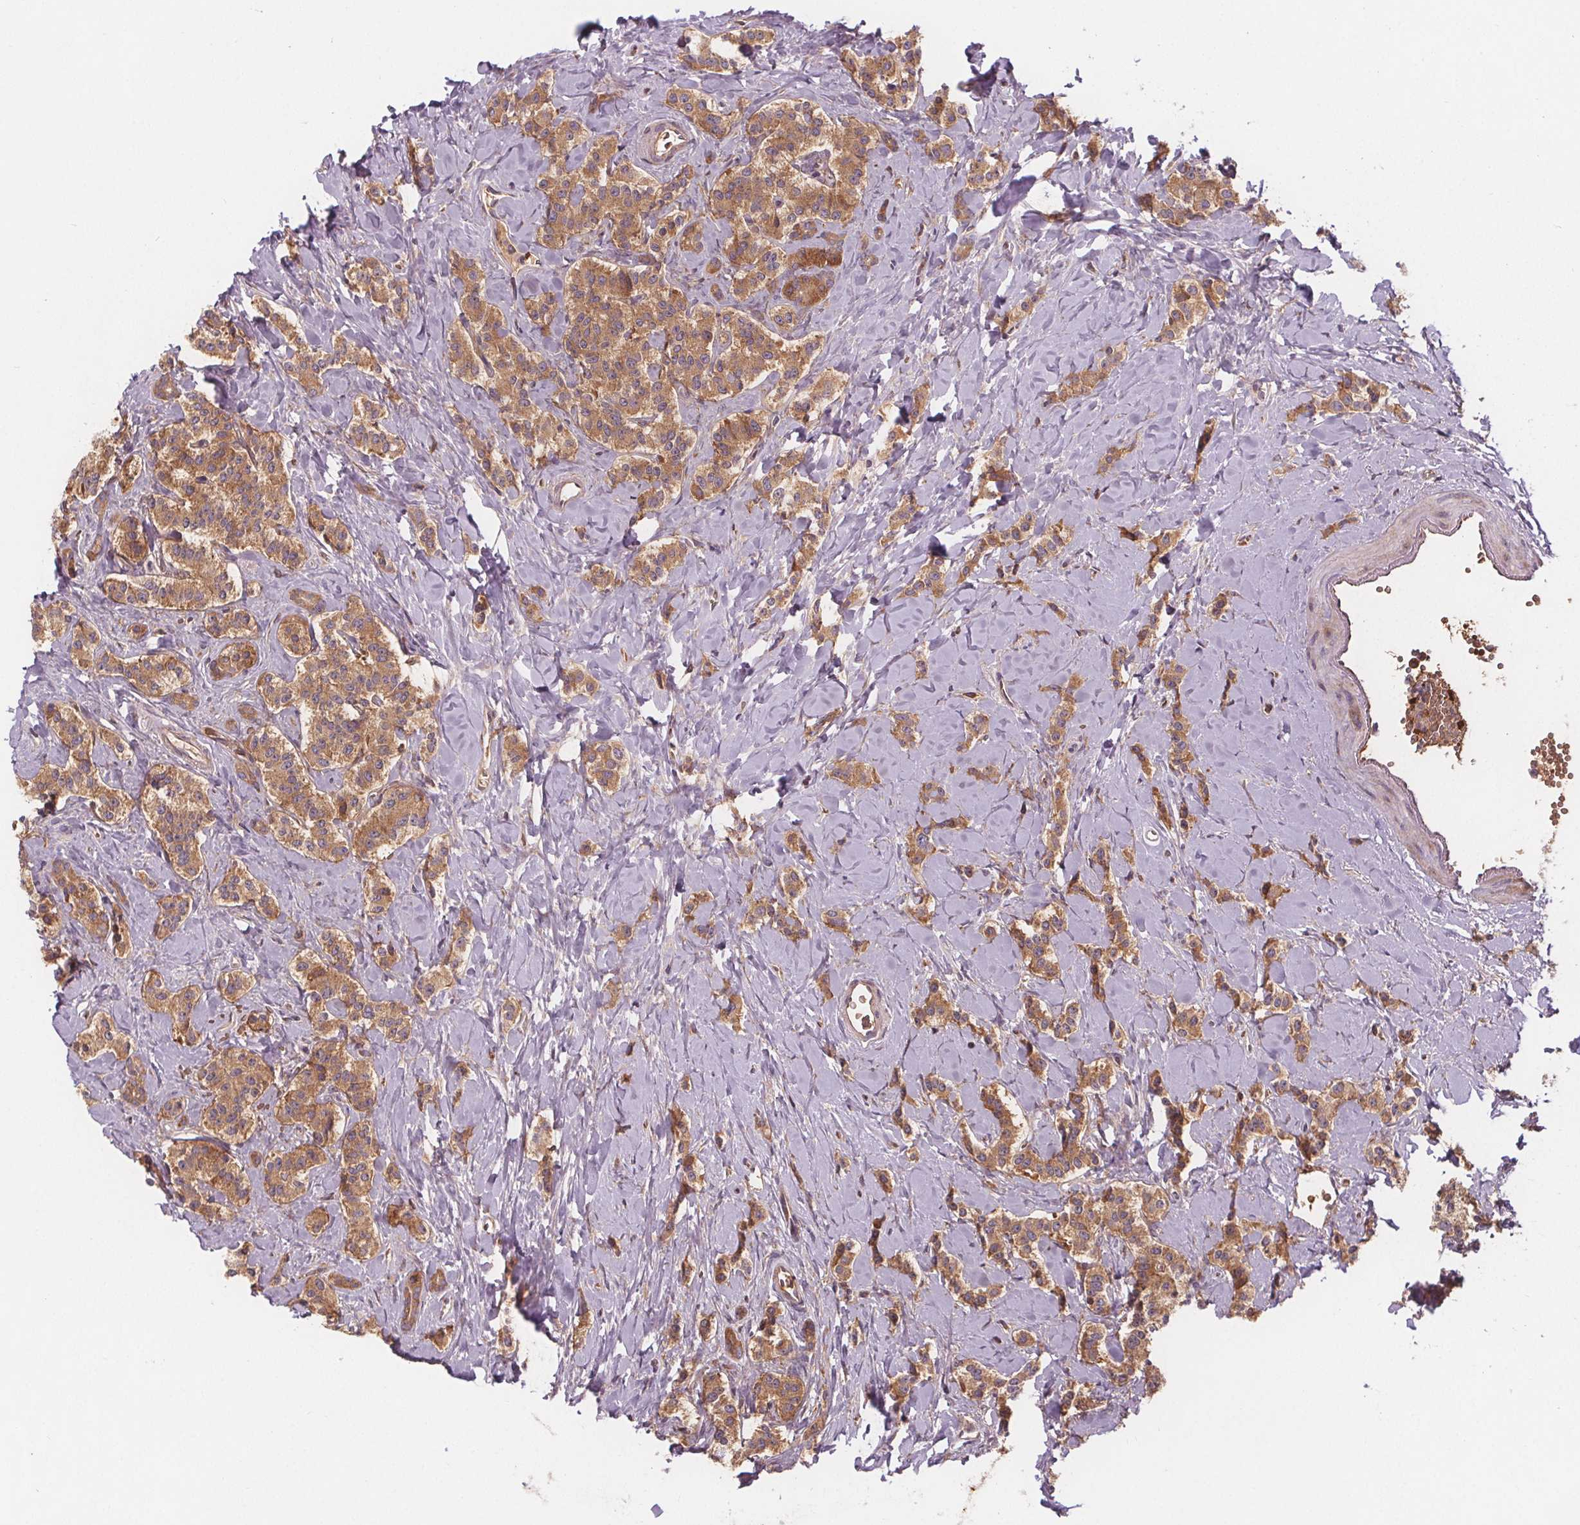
{"staining": {"intensity": "moderate", "quantity": ">75%", "location": "cytoplasmic/membranous"}, "tissue": "carcinoid", "cell_type": "Tumor cells", "image_type": "cancer", "snomed": [{"axis": "morphology", "description": "Normal tissue, NOS"}, {"axis": "morphology", "description": "Carcinoid, malignant, NOS"}, {"axis": "topography", "description": "Pancreas"}], "caption": "A brown stain labels moderate cytoplasmic/membranous staining of a protein in carcinoid tumor cells.", "gene": "EIF3D", "patient": {"sex": "male", "age": 36}}